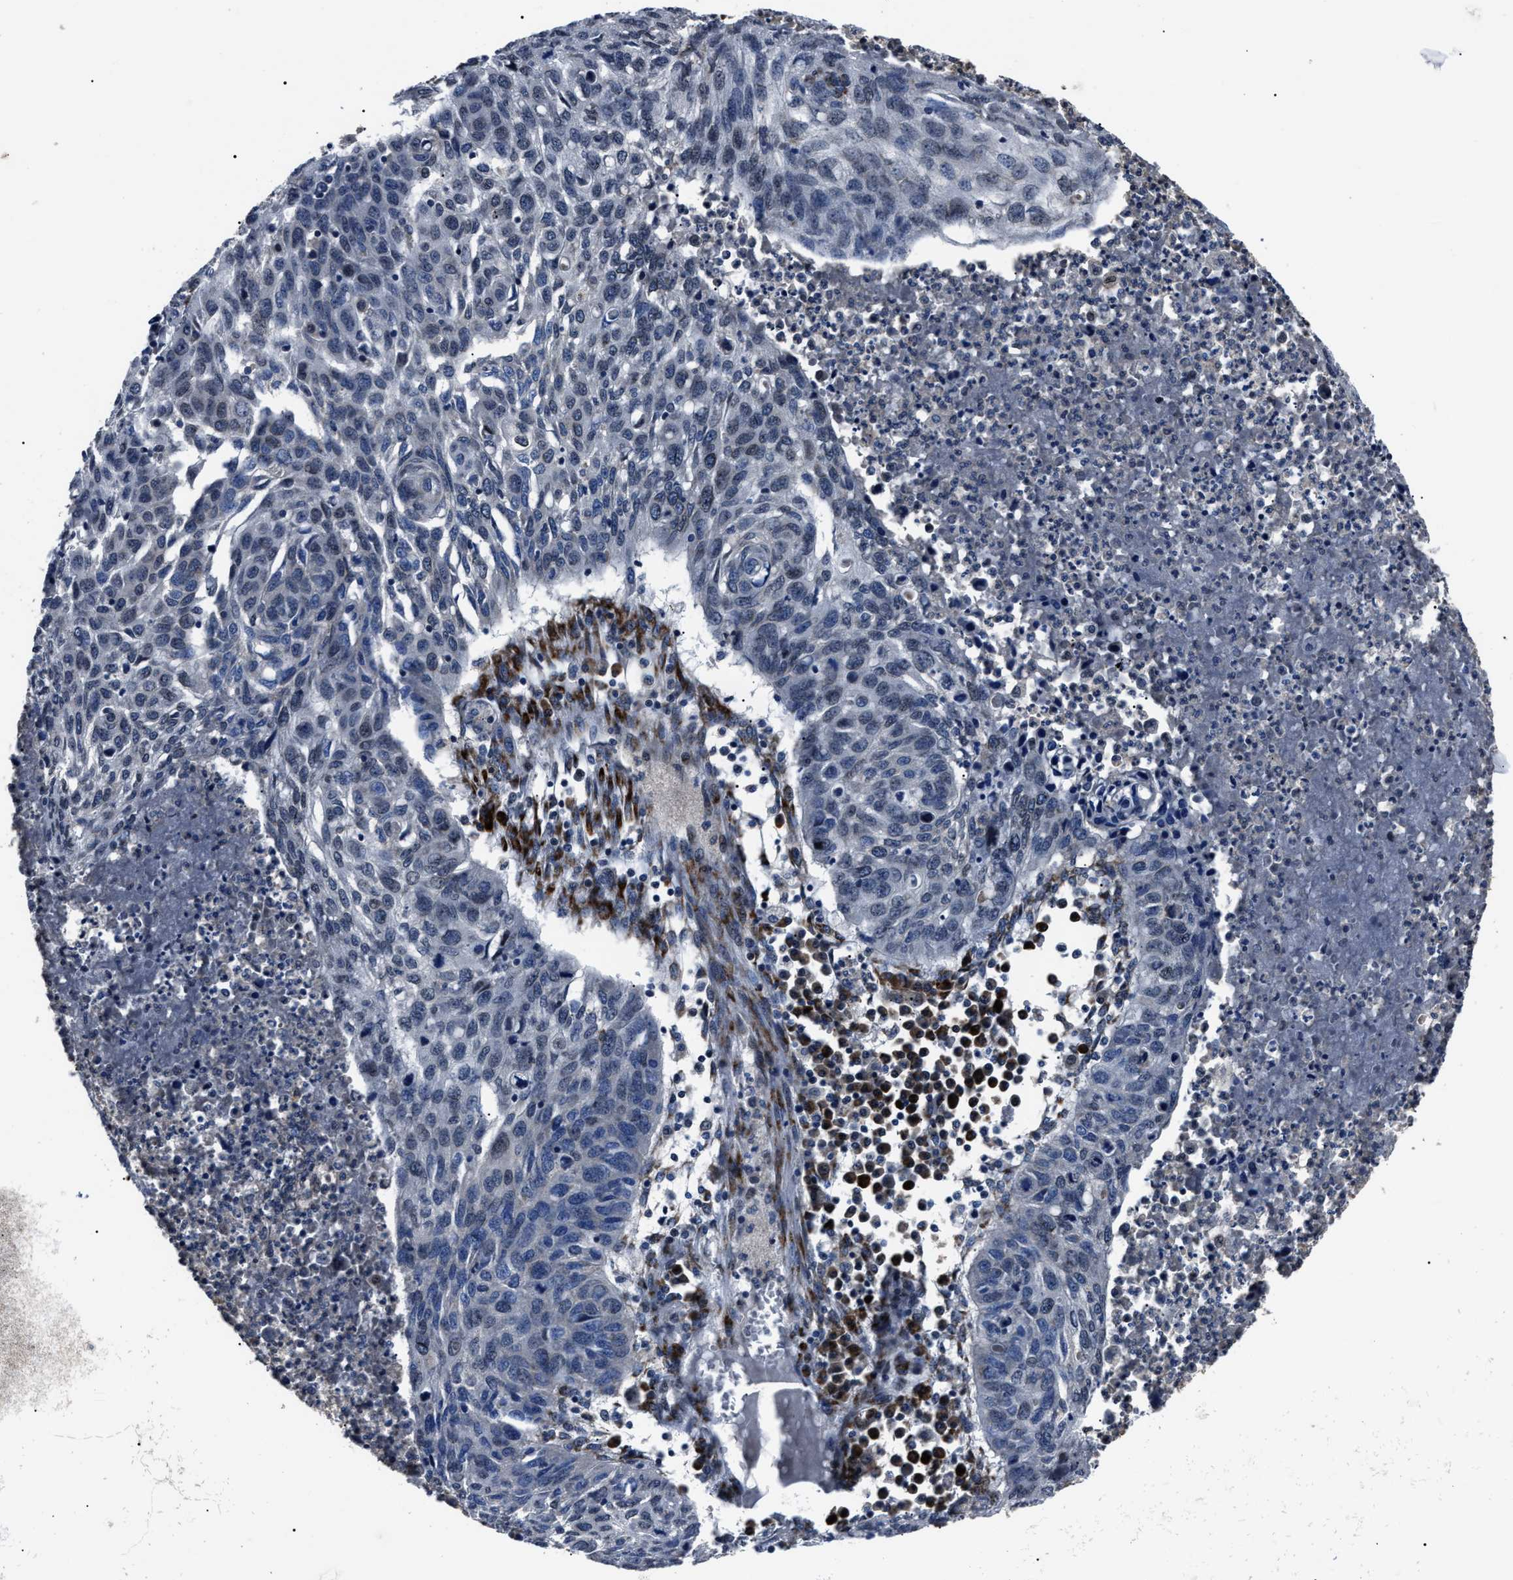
{"staining": {"intensity": "negative", "quantity": "none", "location": "none"}, "tissue": "lung cancer", "cell_type": "Tumor cells", "image_type": "cancer", "snomed": [{"axis": "morphology", "description": "Squamous cell carcinoma, NOS"}, {"axis": "topography", "description": "Lung"}], "caption": "IHC of human lung squamous cell carcinoma shows no staining in tumor cells.", "gene": "LRRC14", "patient": {"sex": "female", "age": 63}}